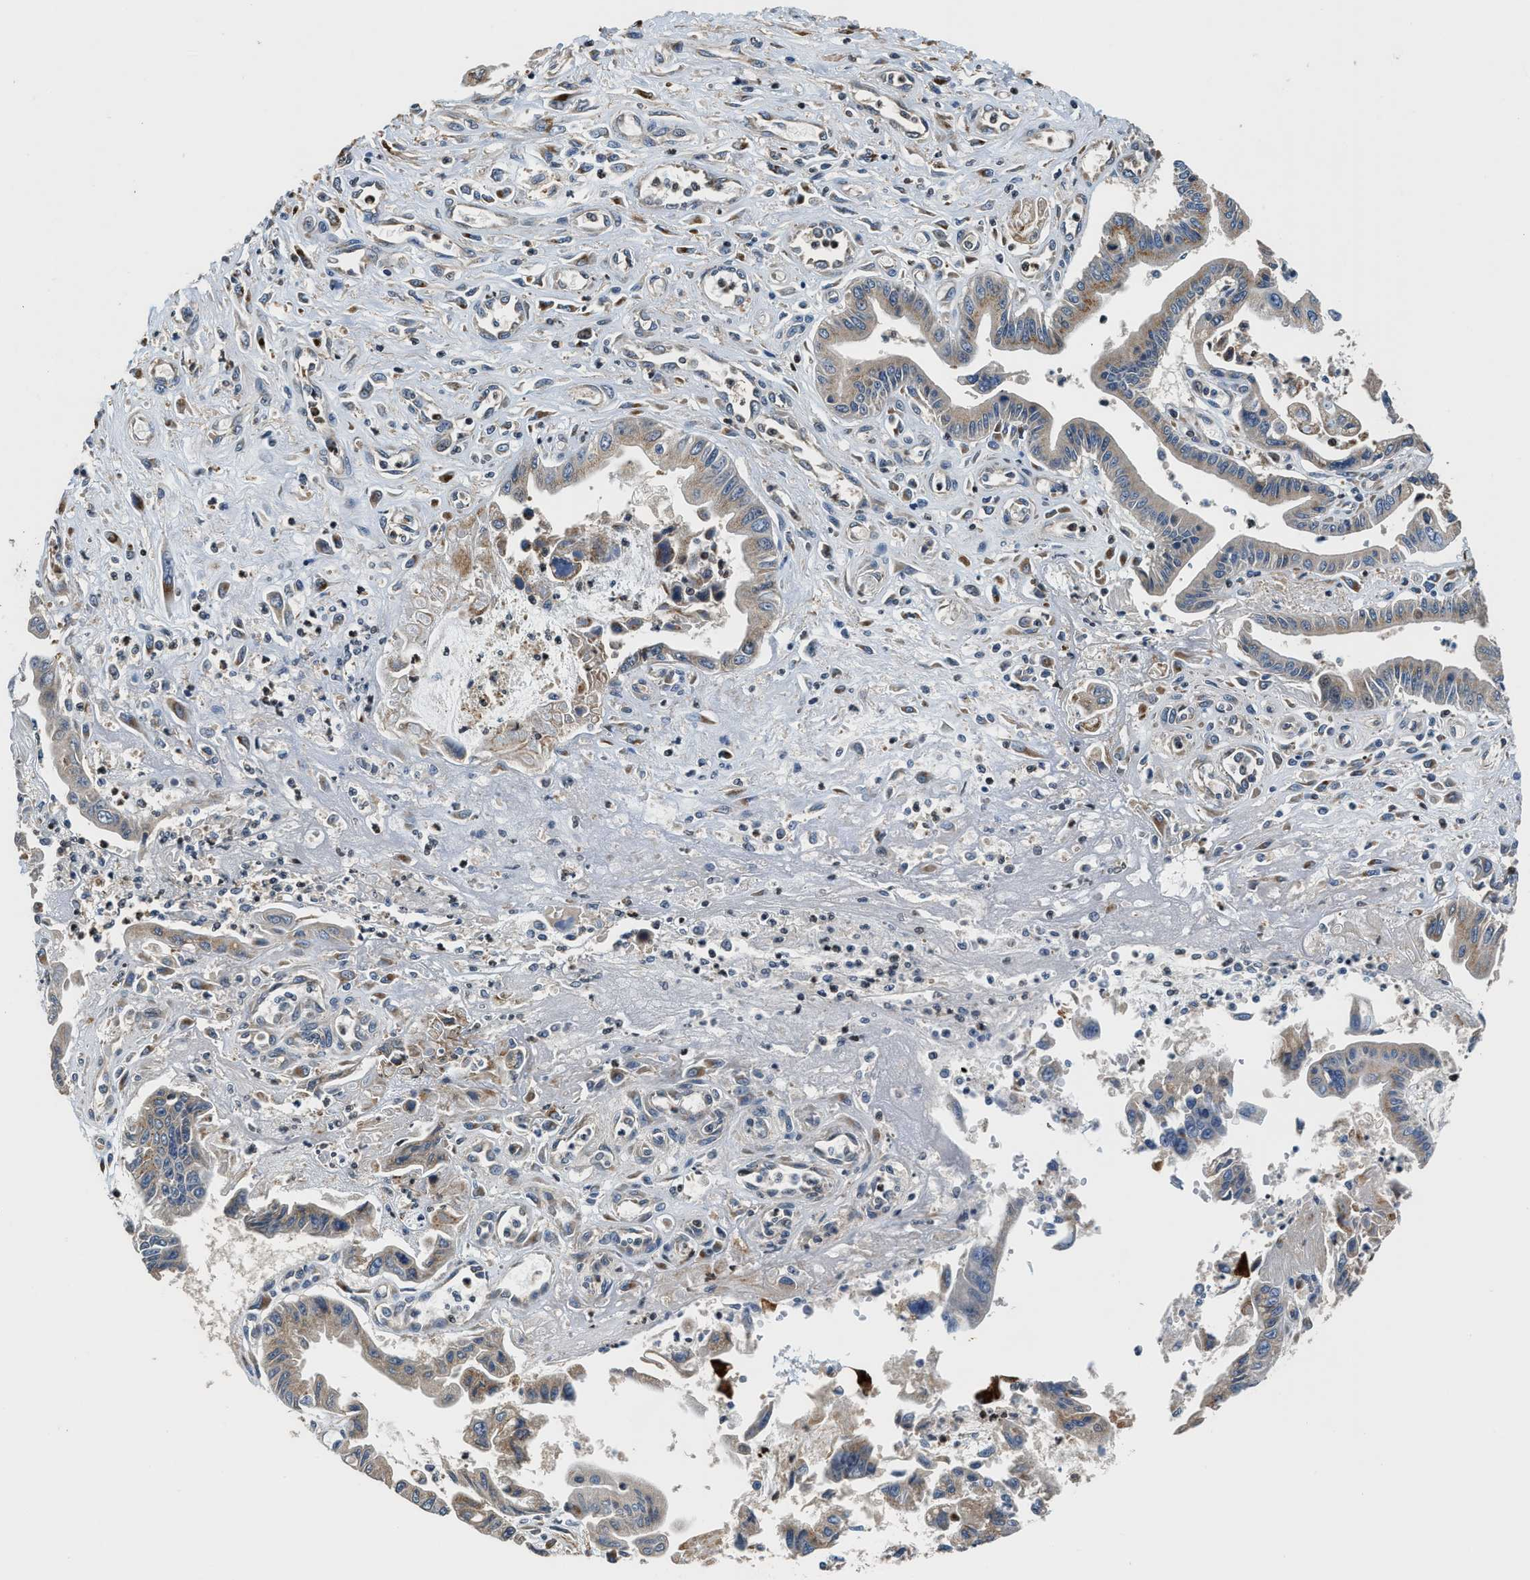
{"staining": {"intensity": "moderate", "quantity": "25%-75%", "location": "cytoplasmic/membranous"}, "tissue": "pancreatic cancer", "cell_type": "Tumor cells", "image_type": "cancer", "snomed": [{"axis": "morphology", "description": "Adenocarcinoma, NOS"}, {"axis": "topography", "description": "Pancreas"}], "caption": "Human pancreatic cancer (adenocarcinoma) stained for a protein (brown) exhibits moderate cytoplasmic/membranous positive staining in about 25%-75% of tumor cells.", "gene": "FUT8", "patient": {"sex": "male", "age": 56}}